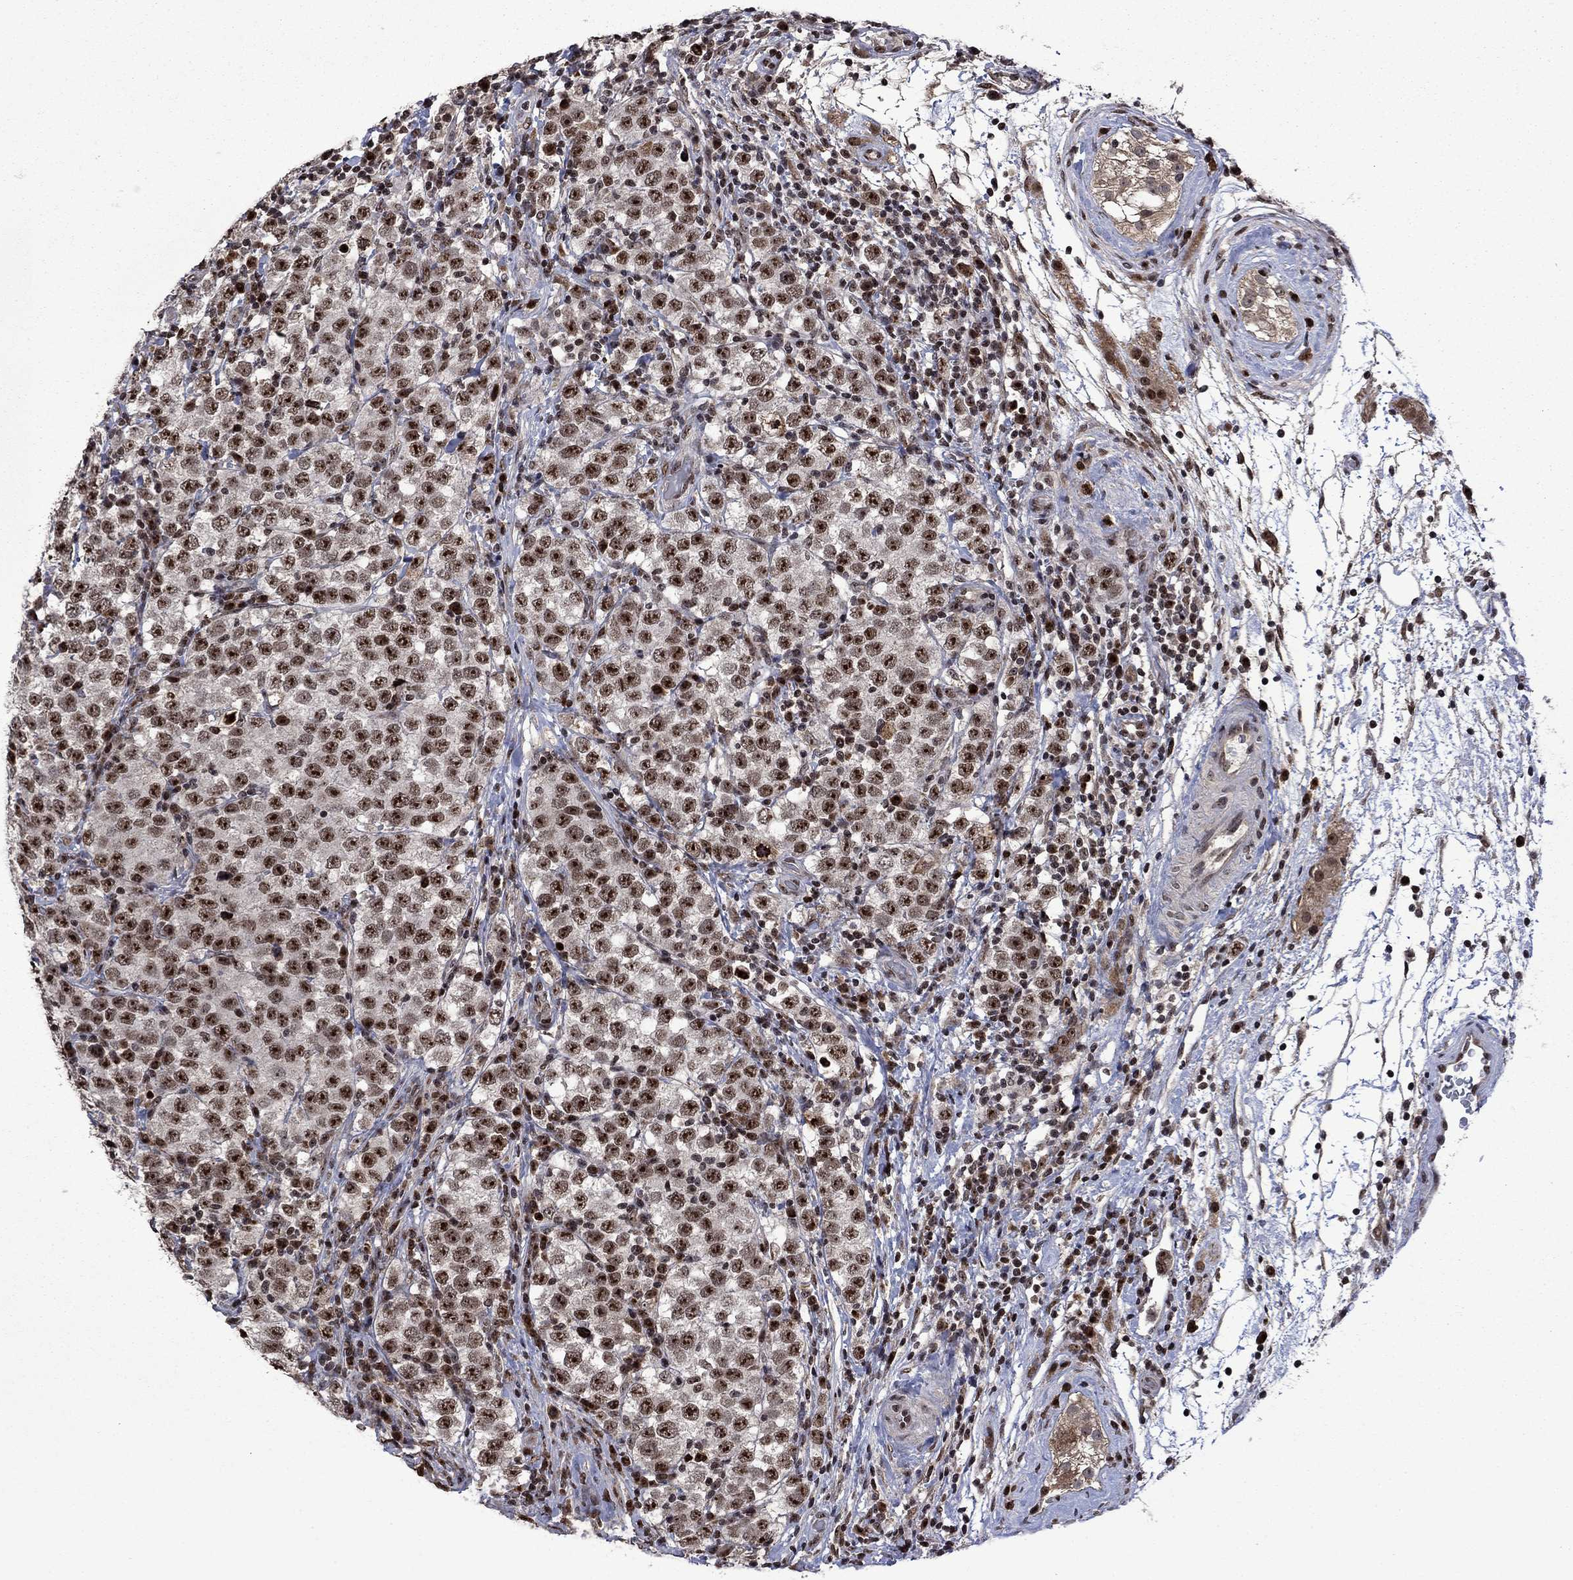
{"staining": {"intensity": "moderate", "quantity": ">75%", "location": "nuclear"}, "tissue": "testis cancer", "cell_type": "Tumor cells", "image_type": "cancer", "snomed": [{"axis": "morphology", "description": "Seminoma, NOS"}, {"axis": "topography", "description": "Testis"}], "caption": "A medium amount of moderate nuclear staining is present in approximately >75% of tumor cells in seminoma (testis) tissue.", "gene": "FBL", "patient": {"sex": "male", "age": 34}}